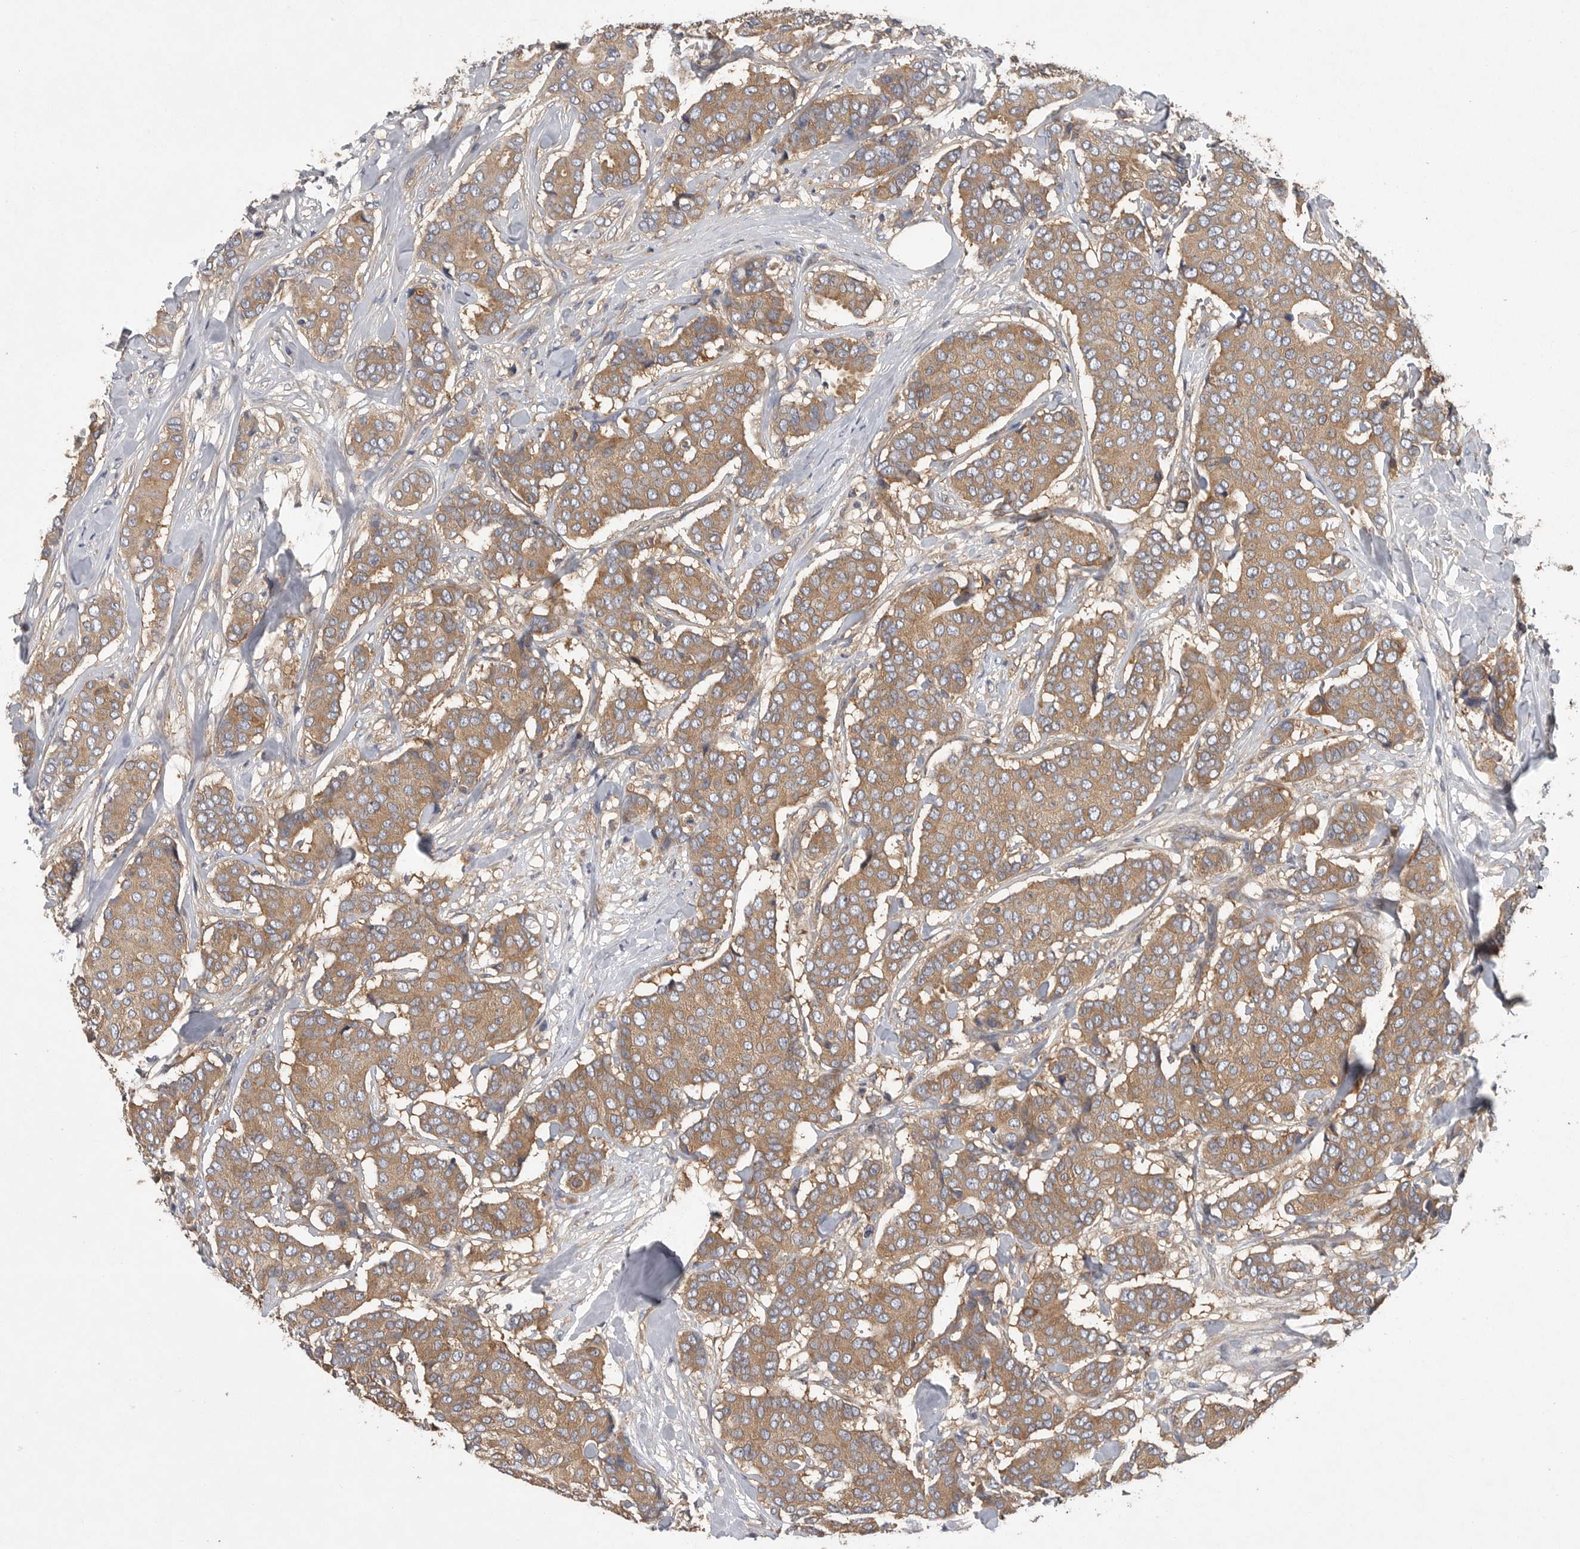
{"staining": {"intensity": "moderate", "quantity": ">75%", "location": "cytoplasmic/membranous"}, "tissue": "breast cancer", "cell_type": "Tumor cells", "image_type": "cancer", "snomed": [{"axis": "morphology", "description": "Duct carcinoma"}, {"axis": "topography", "description": "Breast"}], "caption": "Breast infiltrating ductal carcinoma stained for a protein (brown) displays moderate cytoplasmic/membranous positive staining in approximately >75% of tumor cells.", "gene": "OXR1", "patient": {"sex": "female", "age": 75}}